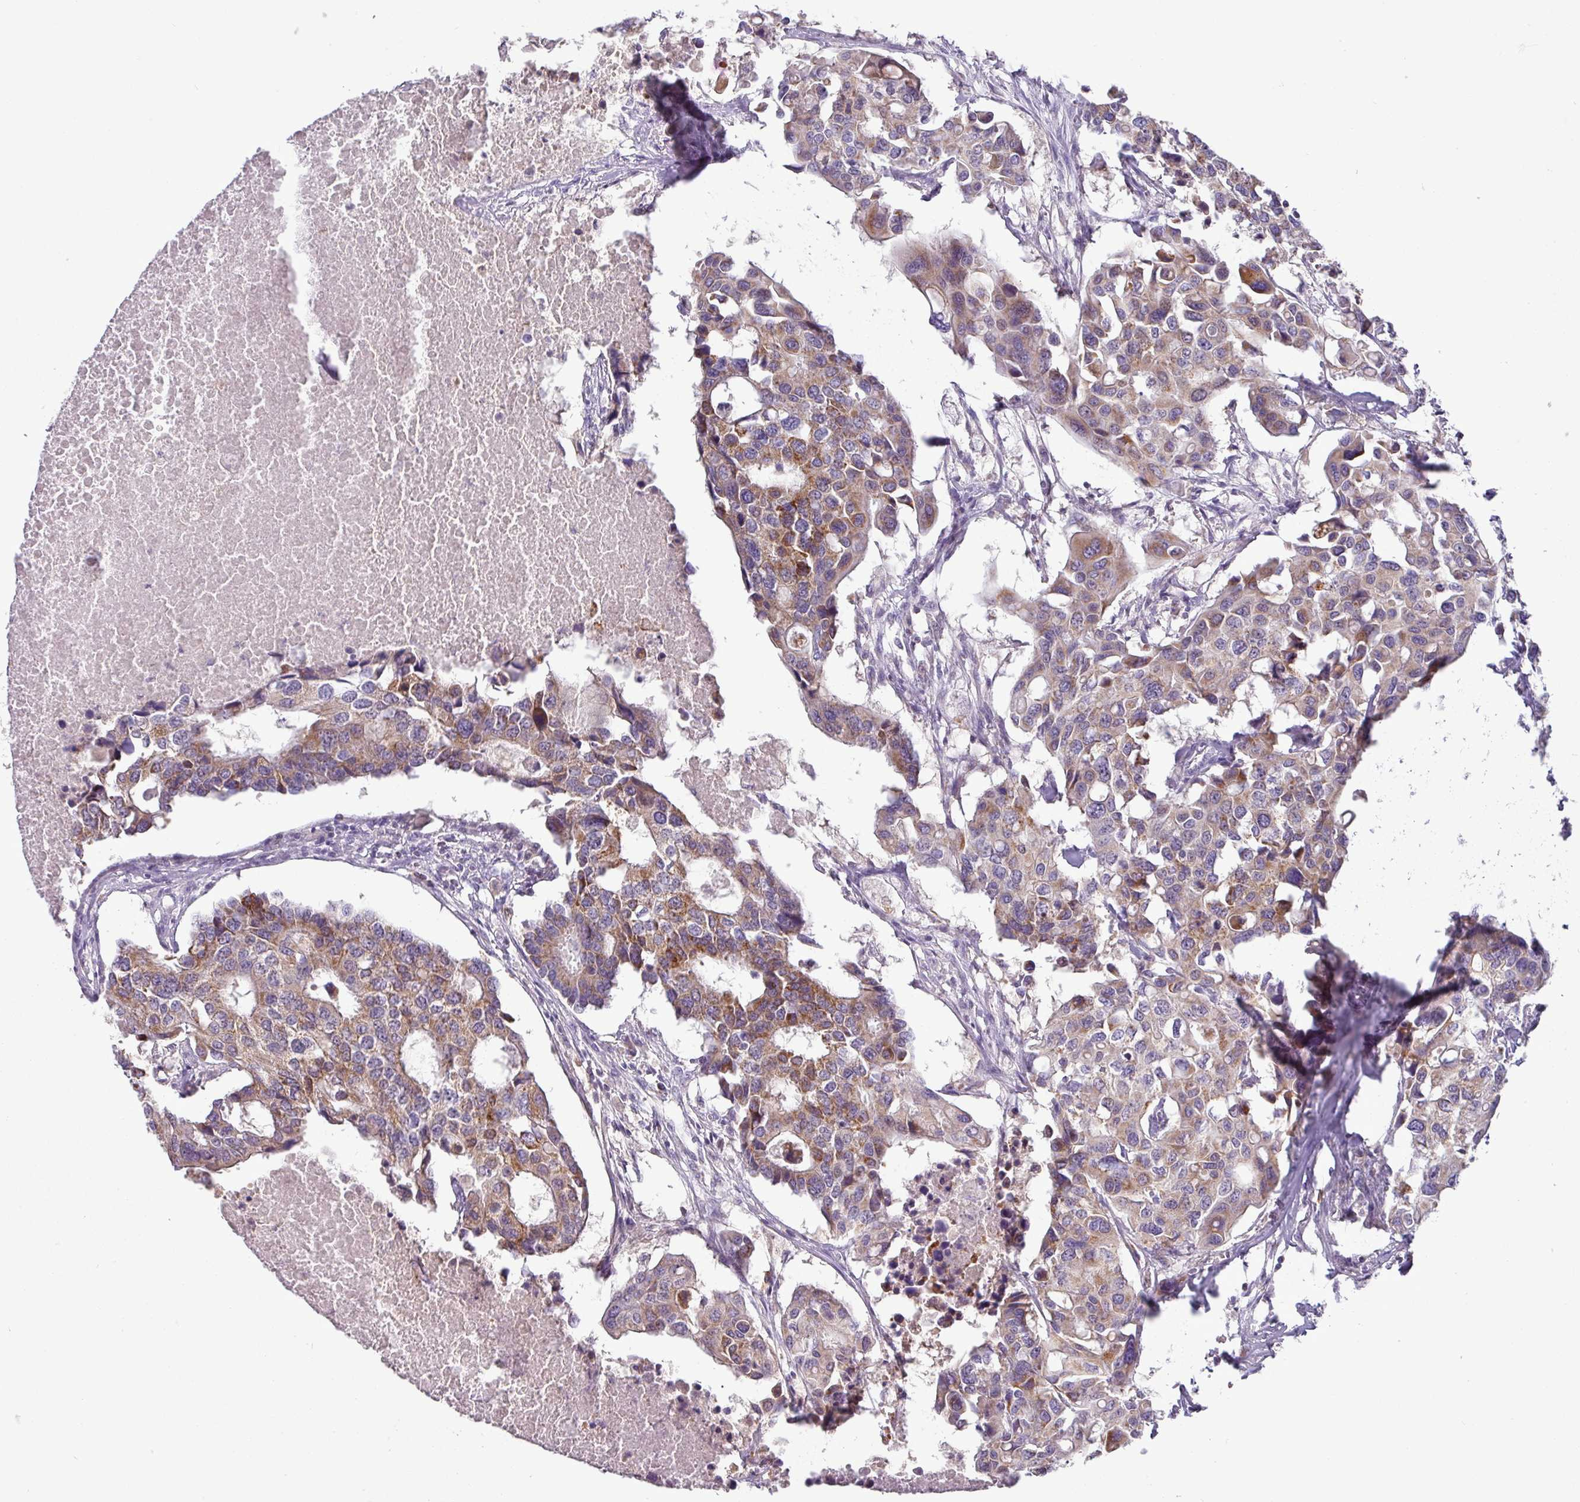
{"staining": {"intensity": "moderate", "quantity": "25%-75%", "location": "cytoplasmic/membranous"}, "tissue": "colorectal cancer", "cell_type": "Tumor cells", "image_type": "cancer", "snomed": [{"axis": "morphology", "description": "Adenocarcinoma, NOS"}, {"axis": "topography", "description": "Colon"}], "caption": "Human adenocarcinoma (colorectal) stained for a protein (brown) shows moderate cytoplasmic/membranous positive positivity in about 25%-75% of tumor cells.", "gene": "TRAPPC1", "patient": {"sex": "male", "age": 77}}